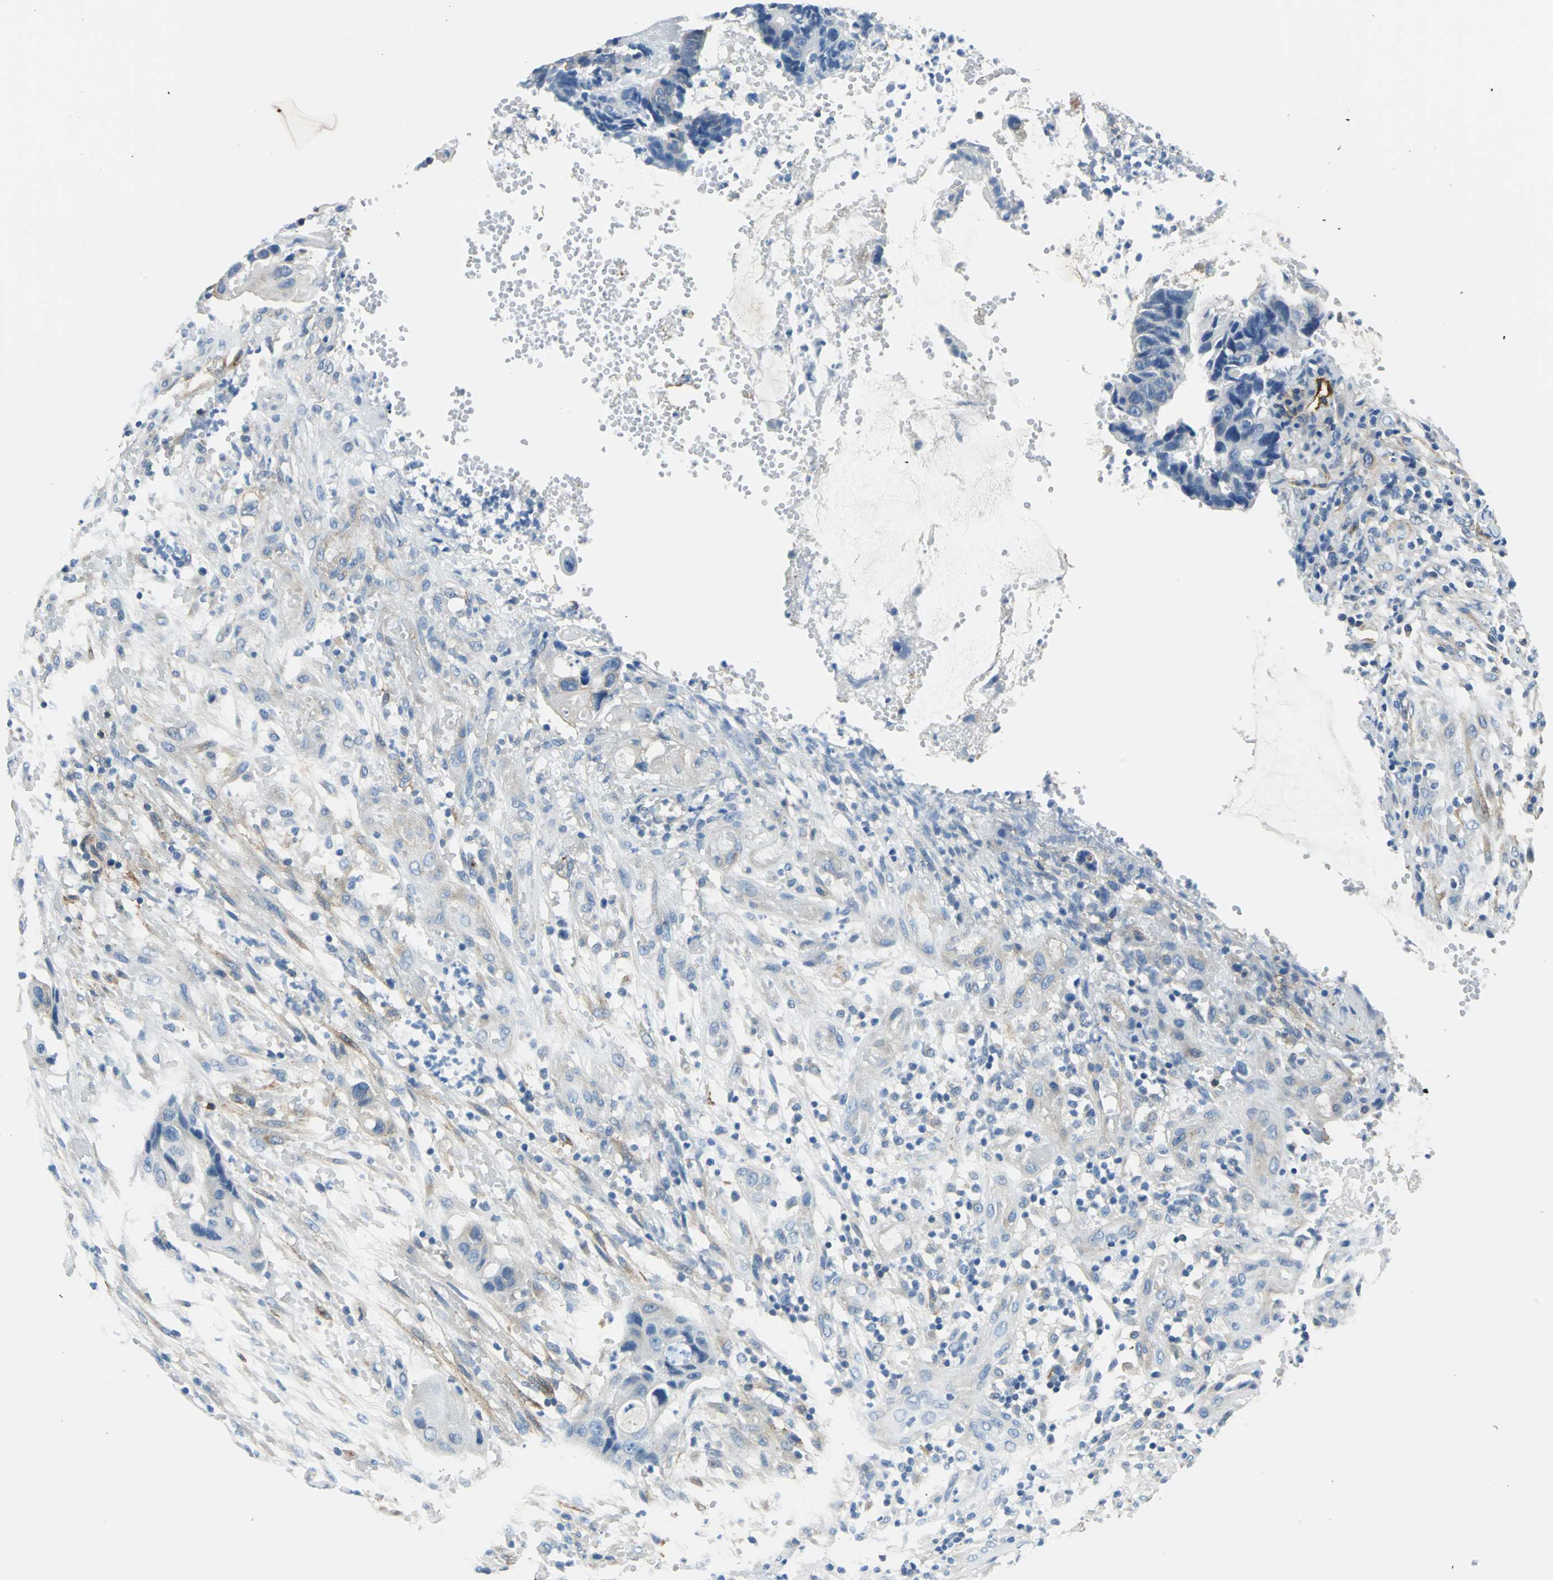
{"staining": {"intensity": "negative", "quantity": "none", "location": "none"}, "tissue": "colorectal cancer", "cell_type": "Tumor cells", "image_type": "cancer", "snomed": [{"axis": "morphology", "description": "Adenocarcinoma, NOS"}, {"axis": "topography", "description": "Colon"}], "caption": "Tumor cells are negative for protein expression in human colorectal cancer.", "gene": "AKAP12", "patient": {"sex": "female", "age": 57}}